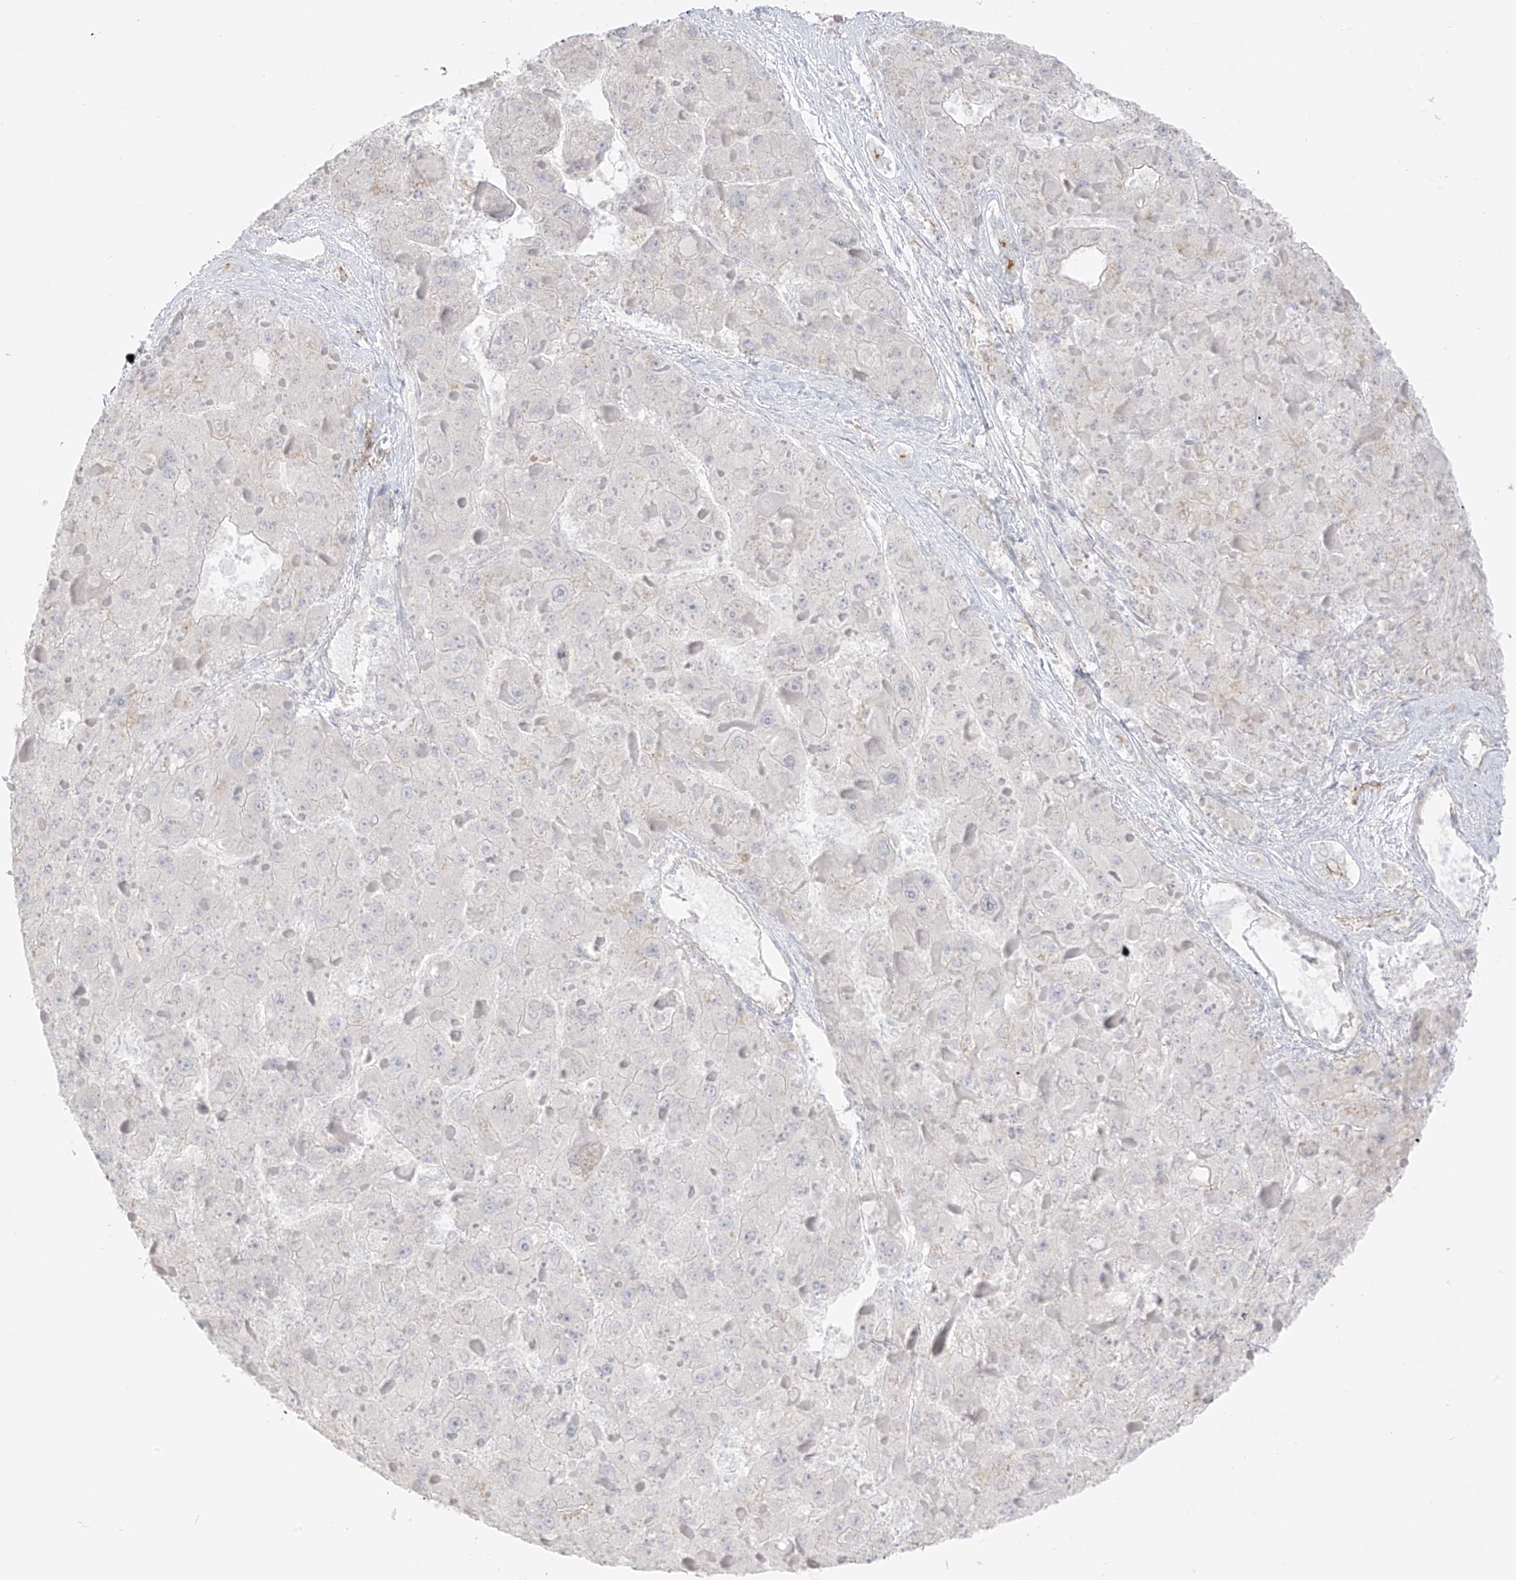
{"staining": {"intensity": "negative", "quantity": "none", "location": "none"}, "tissue": "liver cancer", "cell_type": "Tumor cells", "image_type": "cancer", "snomed": [{"axis": "morphology", "description": "Carcinoma, Hepatocellular, NOS"}, {"axis": "topography", "description": "Liver"}], "caption": "Tumor cells show no significant protein expression in liver cancer (hepatocellular carcinoma).", "gene": "C11orf87", "patient": {"sex": "female", "age": 73}}